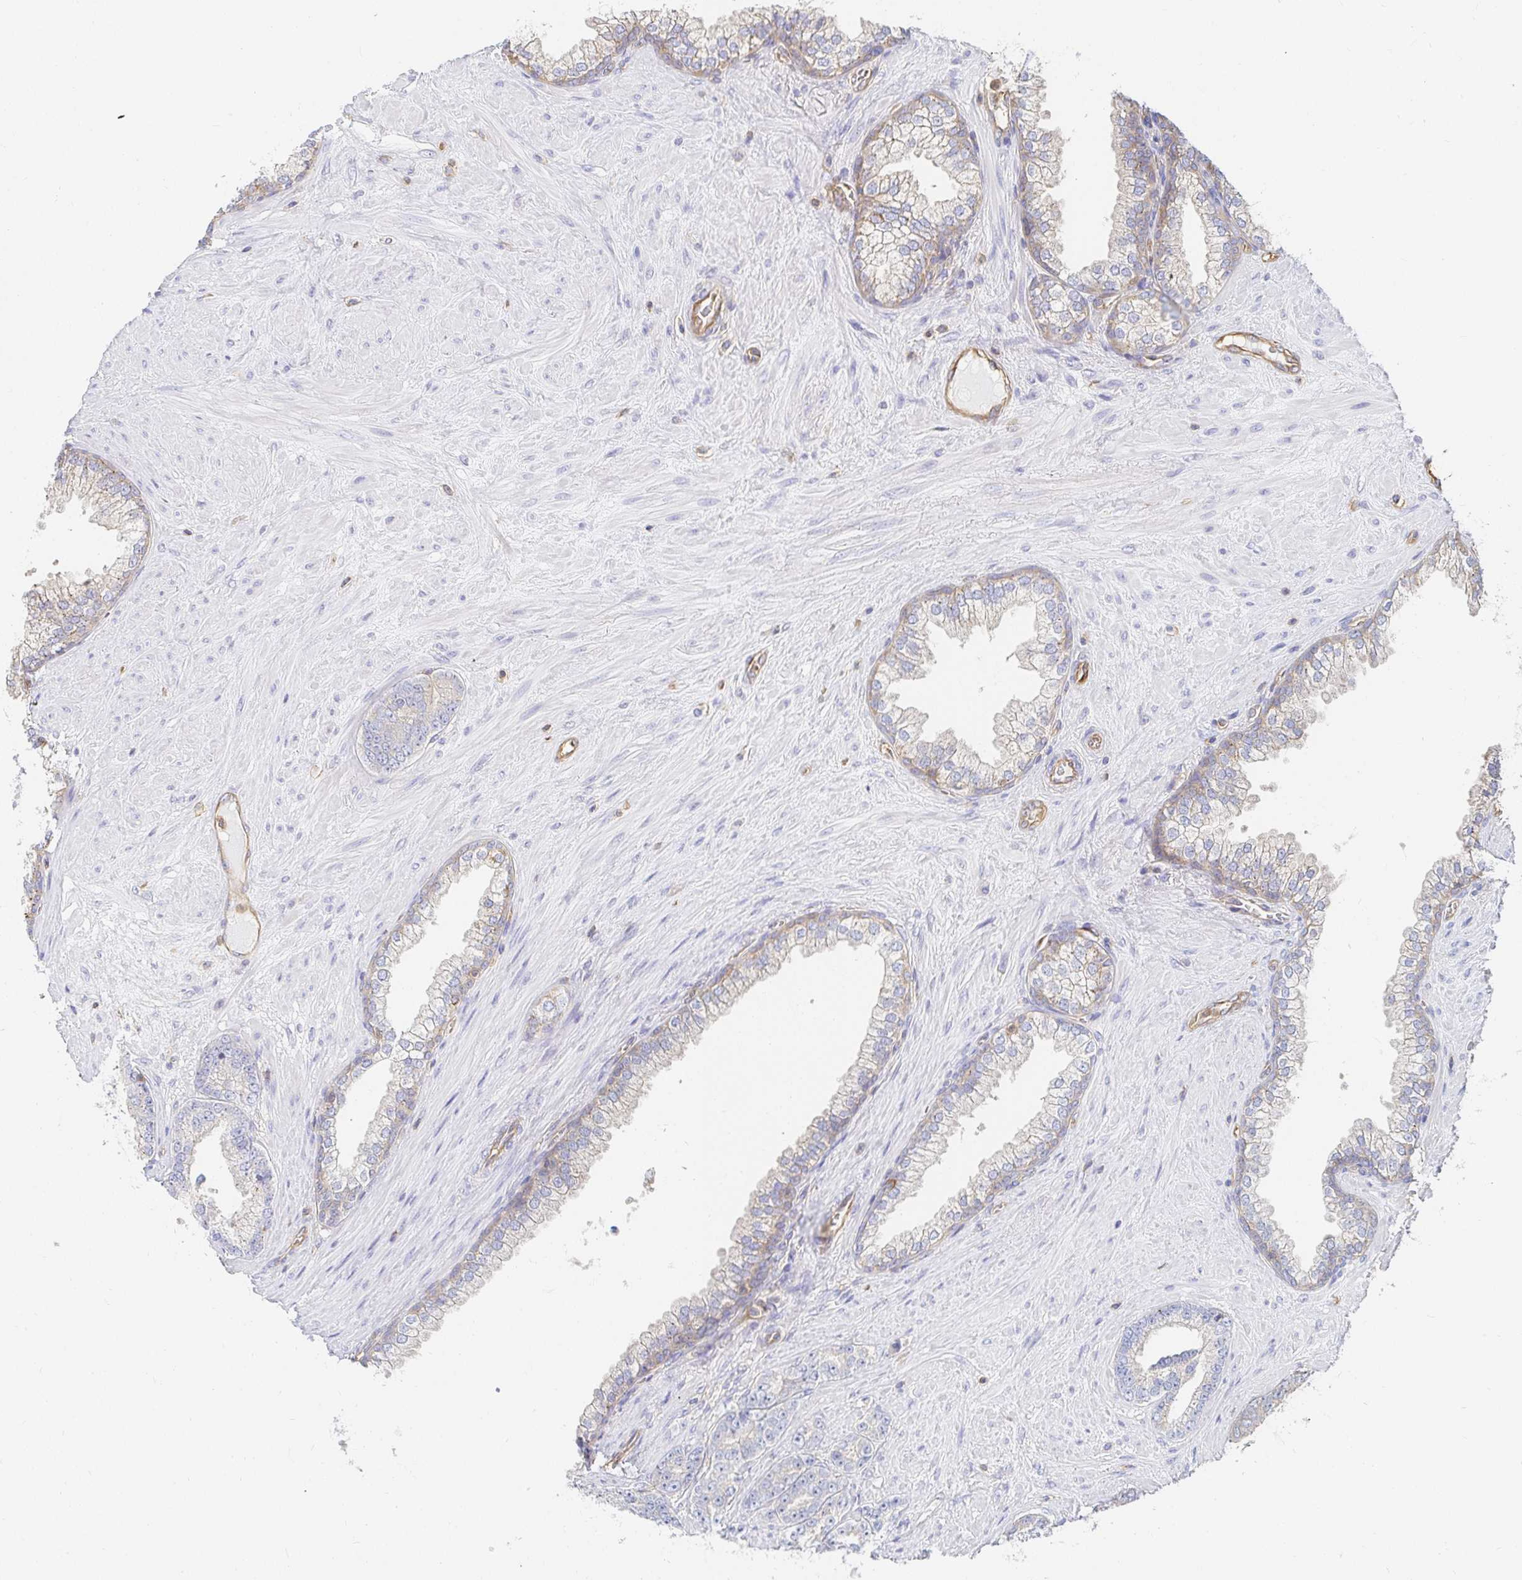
{"staining": {"intensity": "negative", "quantity": "none", "location": "none"}, "tissue": "prostate cancer", "cell_type": "Tumor cells", "image_type": "cancer", "snomed": [{"axis": "morphology", "description": "Adenocarcinoma, High grade"}, {"axis": "topography", "description": "Prostate"}], "caption": "The micrograph demonstrates no staining of tumor cells in high-grade adenocarcinoma (prostate). The staining is performed using DAB brown chromogen with nuclei counter-stained in using hematoxylin.", "gene": "TSPAN19", "patient": {"sex": "male", "age": 62}}